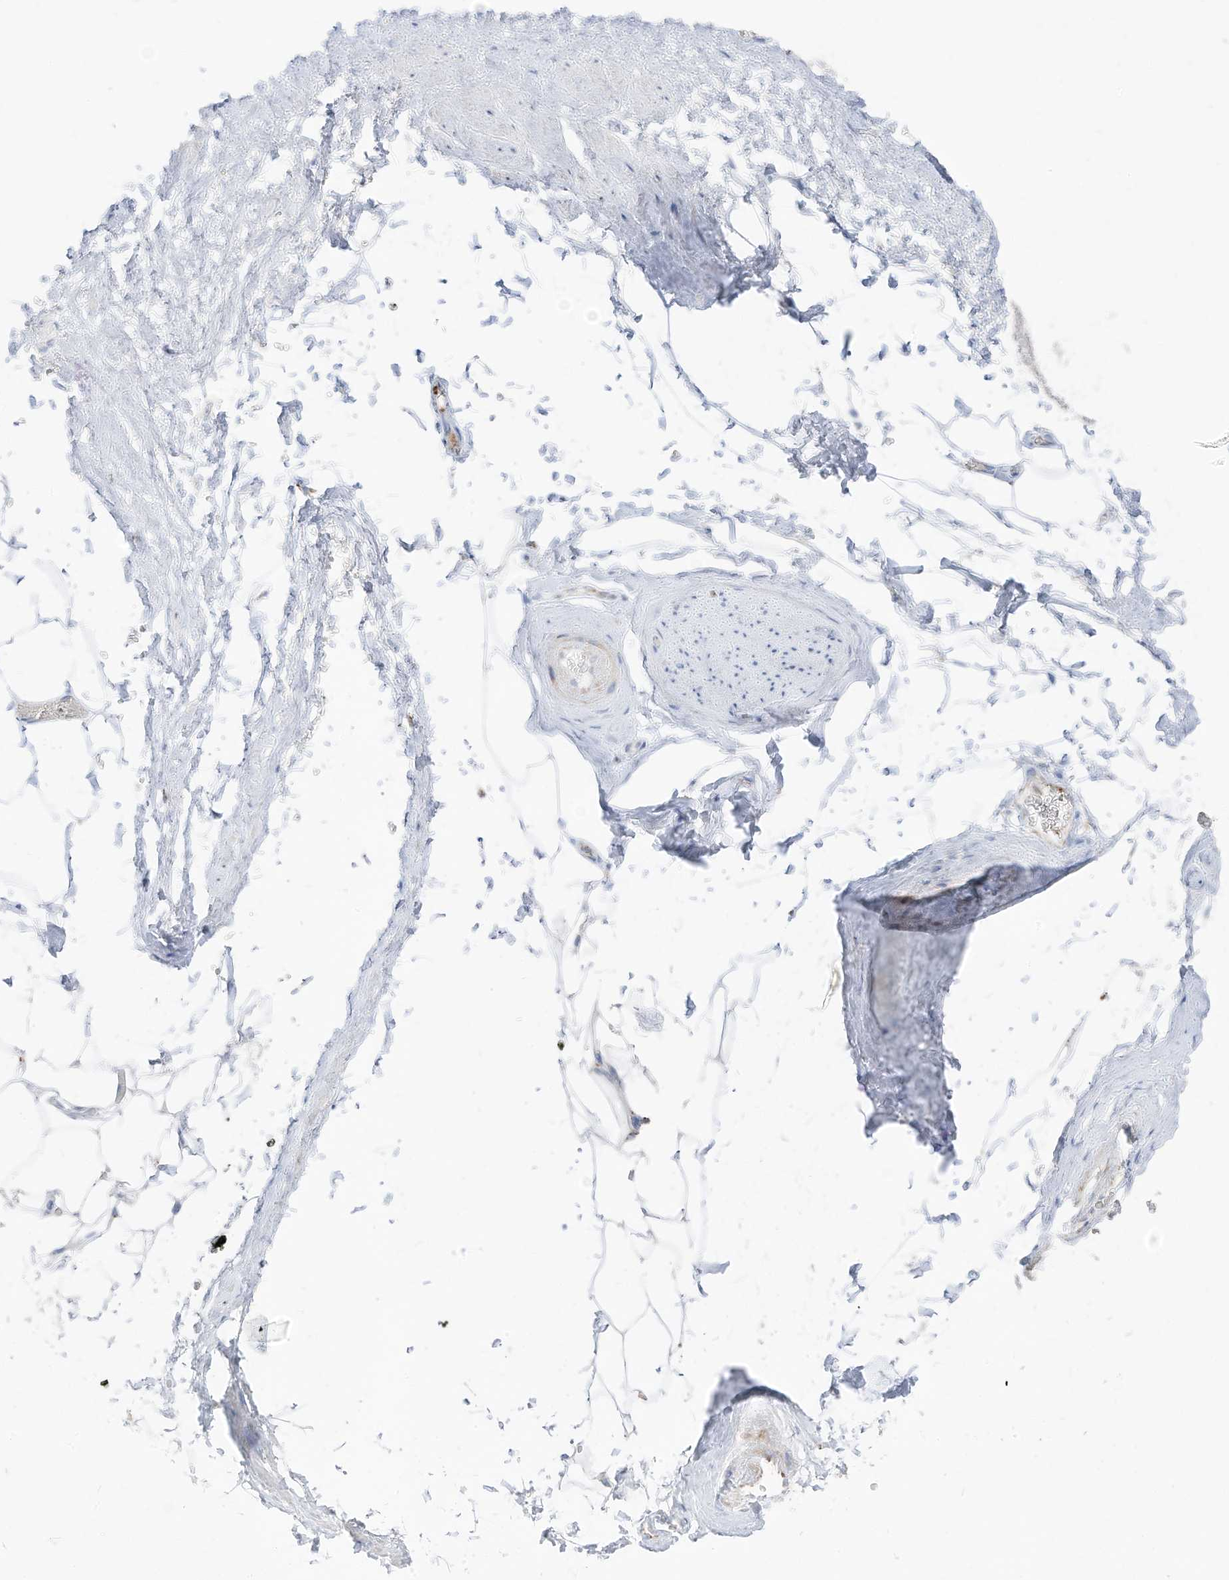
{"staining": {"intensity": "weak", "quantity": "25%-75%", "location": "cytoplasmic/membranous"}, "tissue": "adipose tissue", "cell_type": "Adipocytes", "image_type": "normal", "snomed": [{"axis": "morphology", "description": "Normal tissue, NOS"}, {"axis": "morphology", "description": "Adenocarcinoma, Low grade"}, {"axis": "topography", "description": "Prostate"}, {"axis": "topography", "description": "Peripheral nerve tissue"}], "caption": "This micrograph reveals immunohistochemistry staining of benign adipose tissue, with low weak cytoplasmic/membranous expression in approximately 25%-75% of adipocytes.", "gene": "ETHE1", "patient": {"sex": "male", "age": 63}}